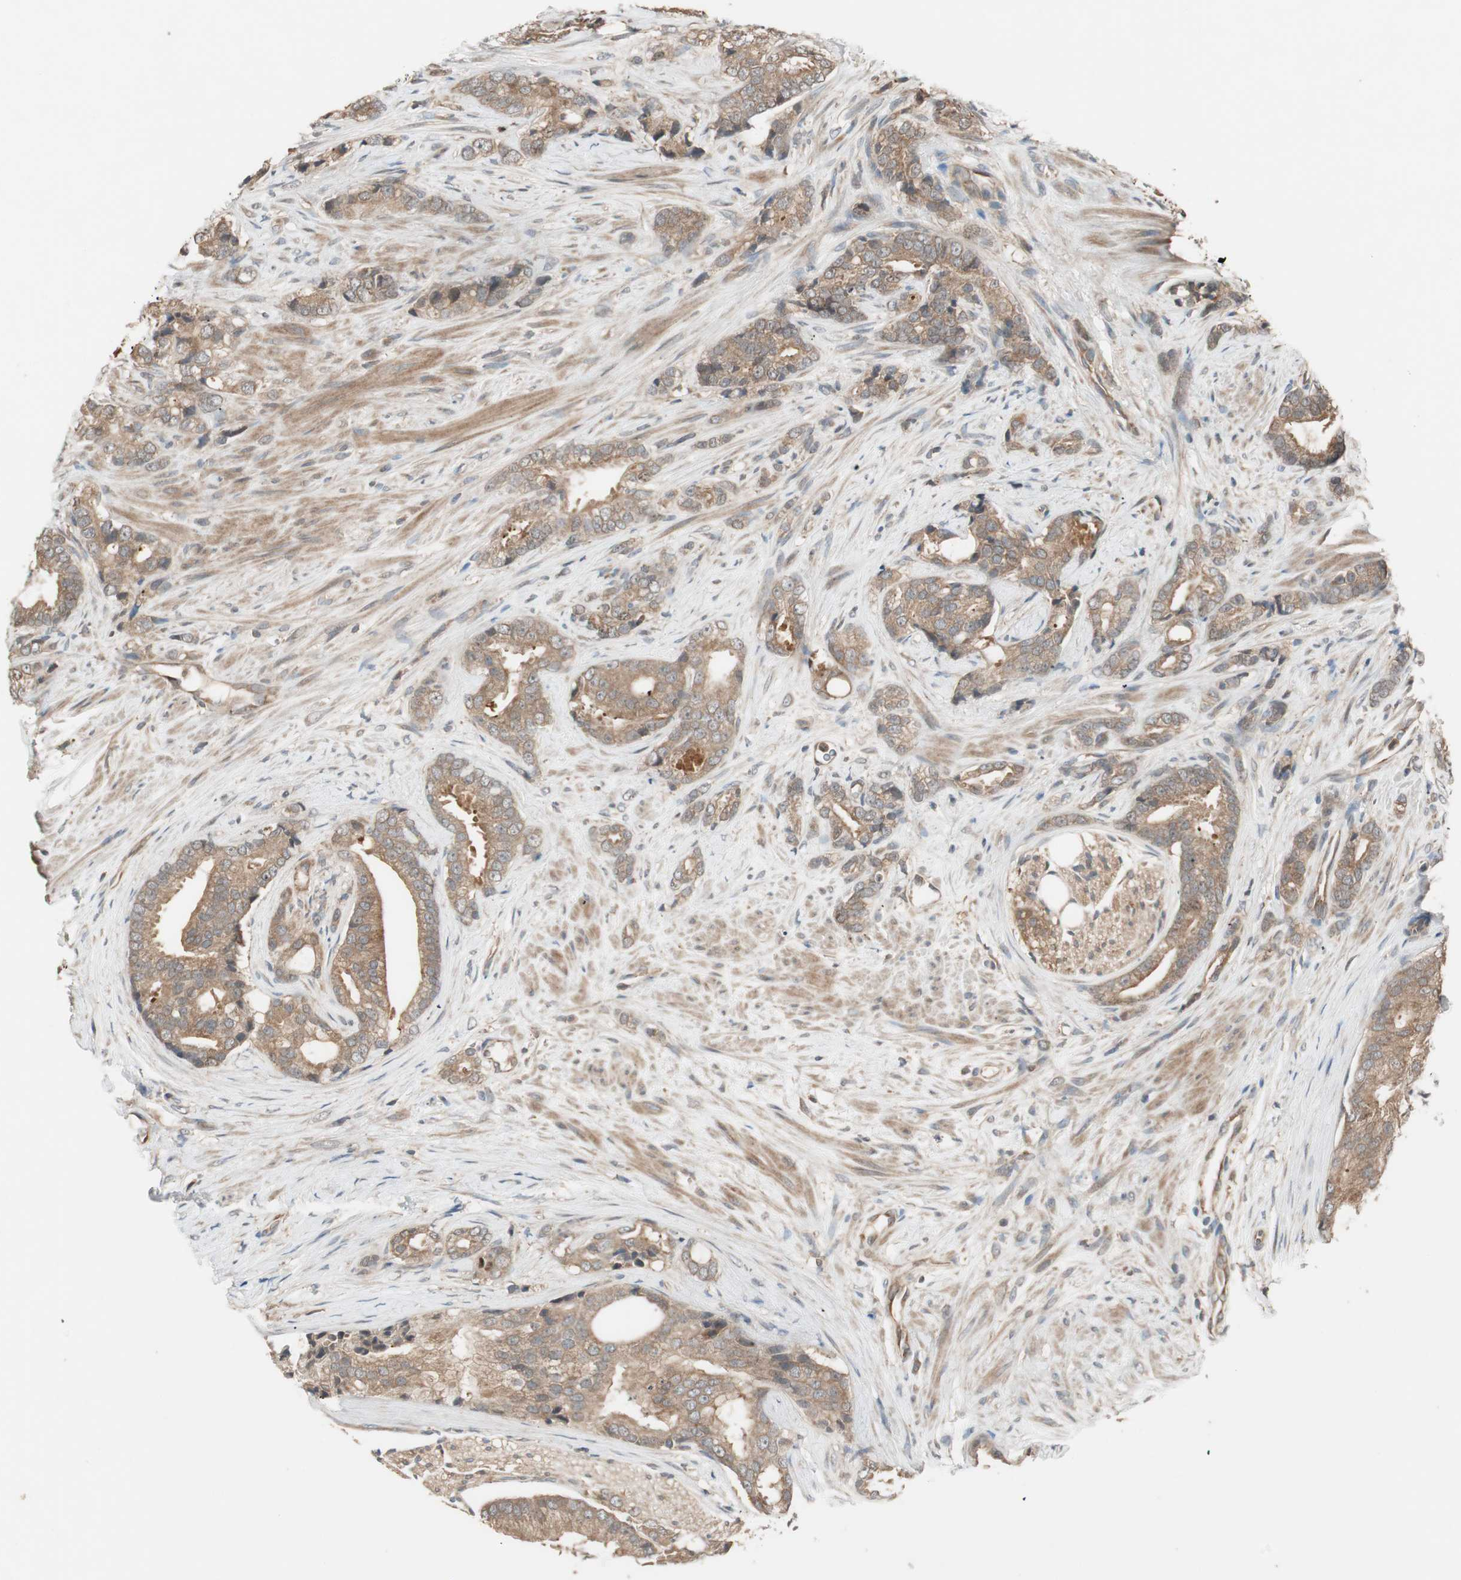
{"staining": {"intensity": "moderate", "quantity": ">75%", "location": "cytoplasmic/membranous"}, "tissue": "prostate cancer", "cell_type": "Tumor cells", "image_type": "cancer", "snomed": [{"axis": "morphology", "description": "Adenocarcinoma, Low grade"}, {"axis": "topography", "description": "Prostate"}], "caption": "Immunohistochemistry (IHC) of prostate cancer demonstrates medium levels of moderate cytoplasmic/membranous staining in about >75% of tumor cells. (DAB IHC, brown staining for protein, blue staining for nuclei).", "gene": "ATP6AP2", "patient": {"sex": "male", "age": 58}}